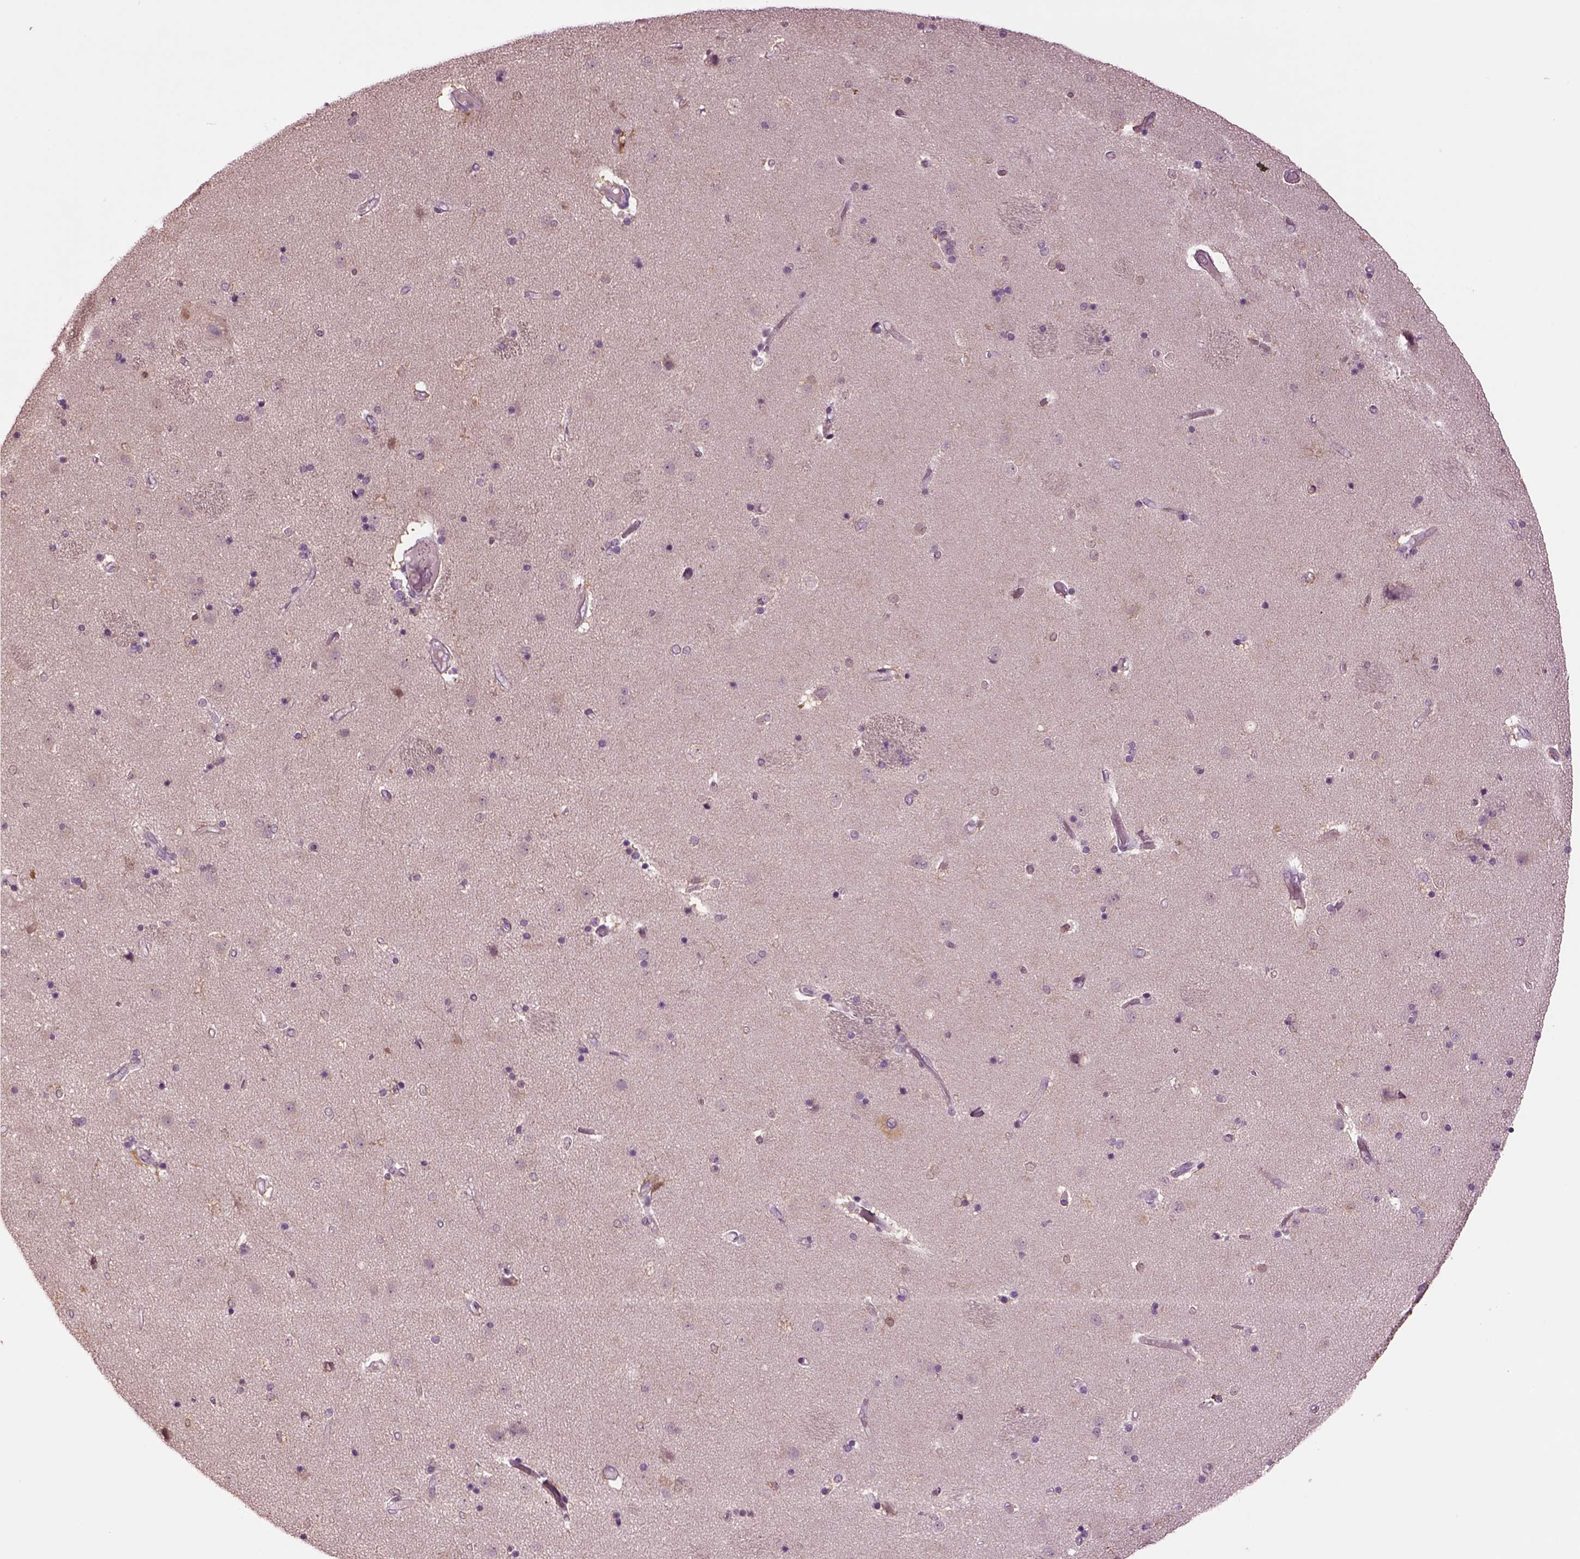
{"staining": {"intensity": "negative", "quantity": "none", "location": "none"}, "tissue": "caudate", "cell_type": "Glial cells", "image_type": "normal", "snomed": [{"axis": "morphology", "description": "Normal tissue, NOS"}, {"axis": "topography", "description": "Lateral ventricle wall"}], "caption": "Glial cells show no significant positivity in normal caudate. (DAB IHC visualized using brightfield microscopy, high magnification).", "gene": "CLPSL1", "patient": {"sex": "female", "age": 71}}